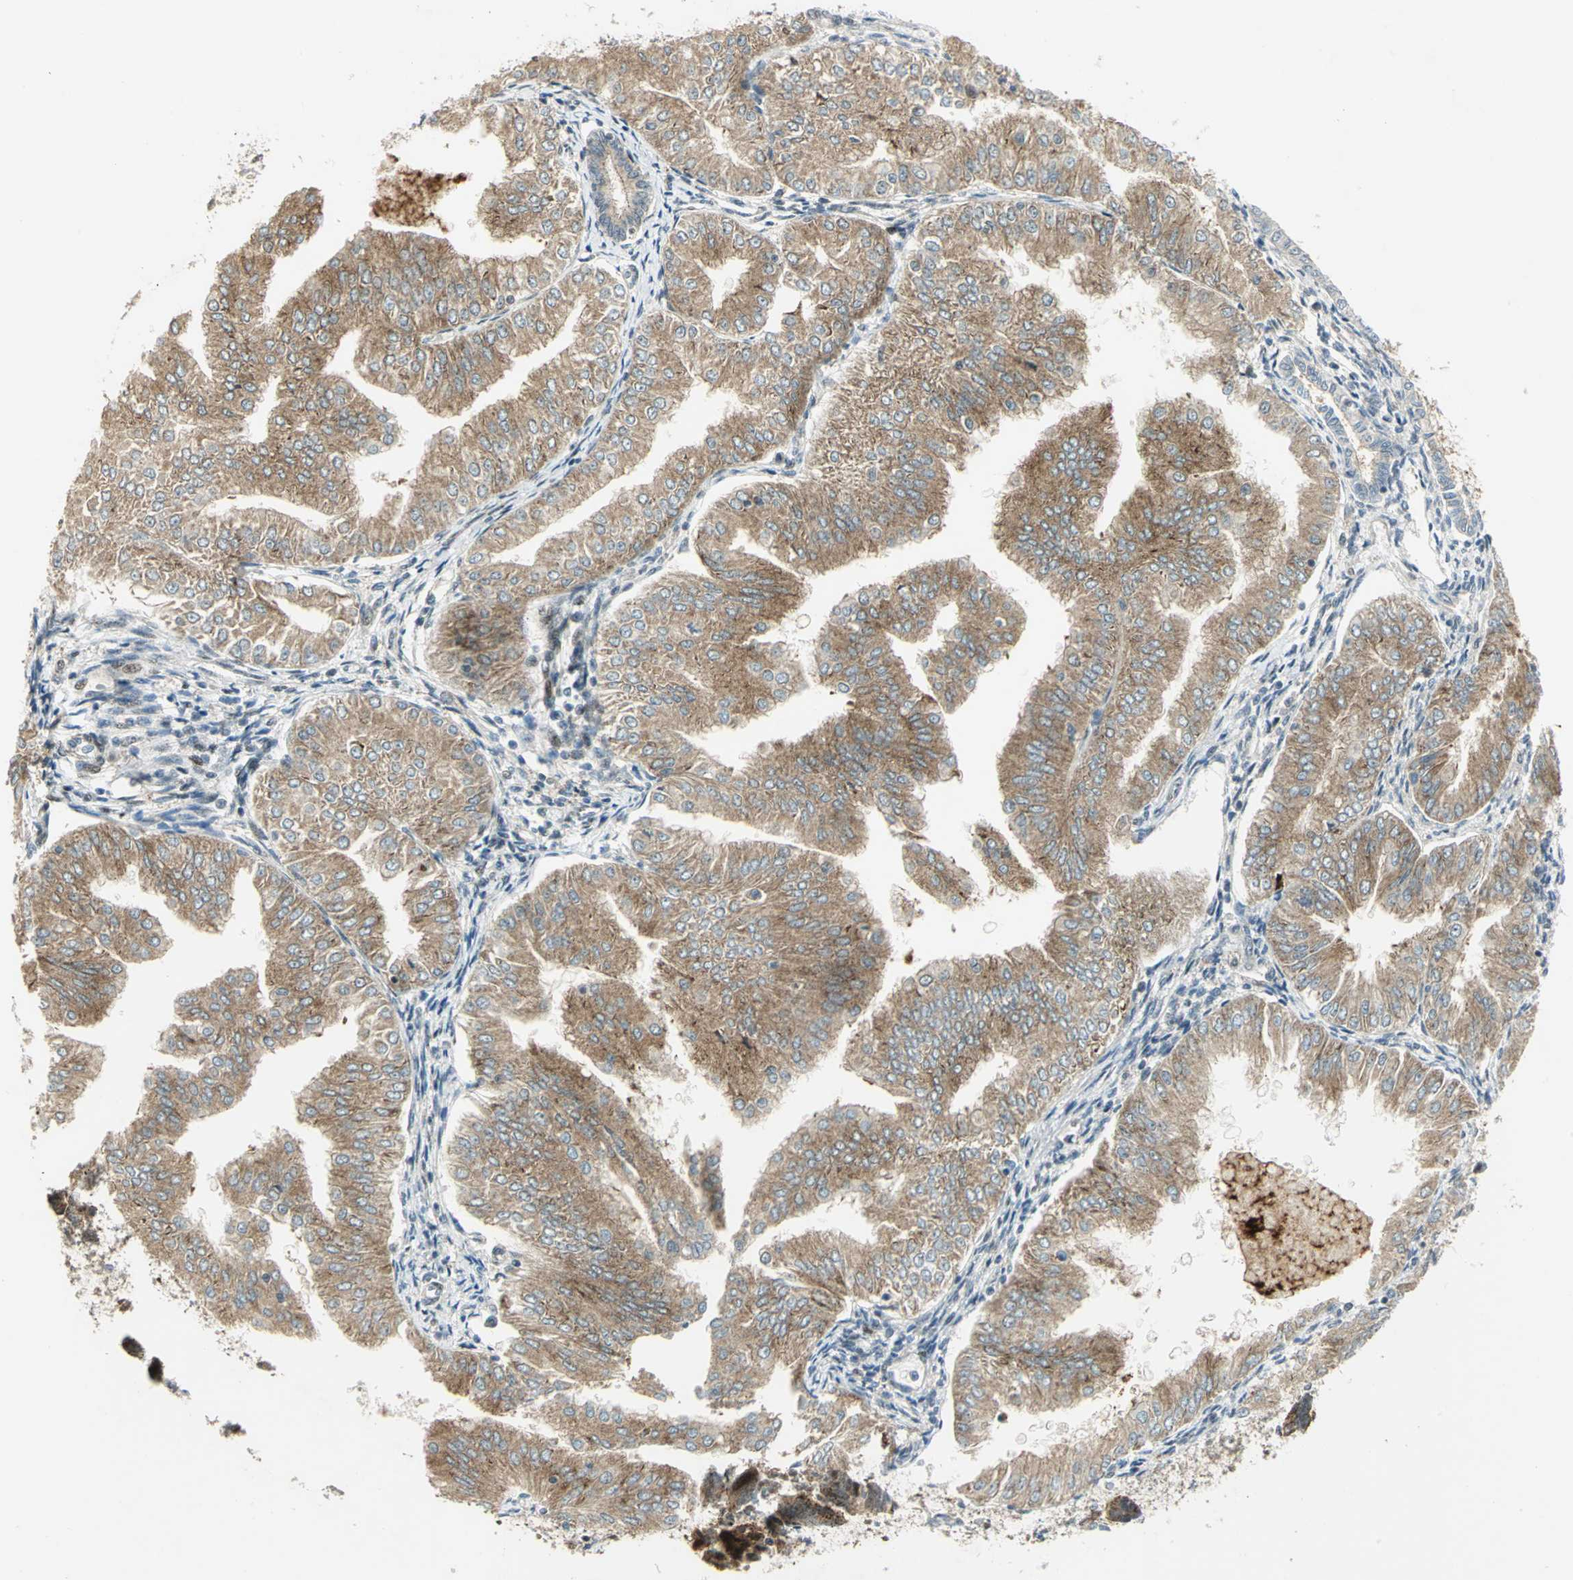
{"staining": {"intensity": "moderate", "quantity": ">75%", "location": "cytoplasmic/membranous"}, "tissue": "endometrial cancer", "cell_type": "Tumor cells", "image_type": "cancer", "snomed": [{"axis": "morphology", "description": "Adenocarcinoma, NOS"}, {"axis": "topography", "description": "Endometrium"}], "caption": "Immunohistochemical staining of human endometrial cancer (adenocarcinoma) demonstrates moderate cytoplasmic/membranous protein expression in about >75% of tumor cells.", "gene": "ATP6V1A", "patient": {"sex": "female", "age": 53}}